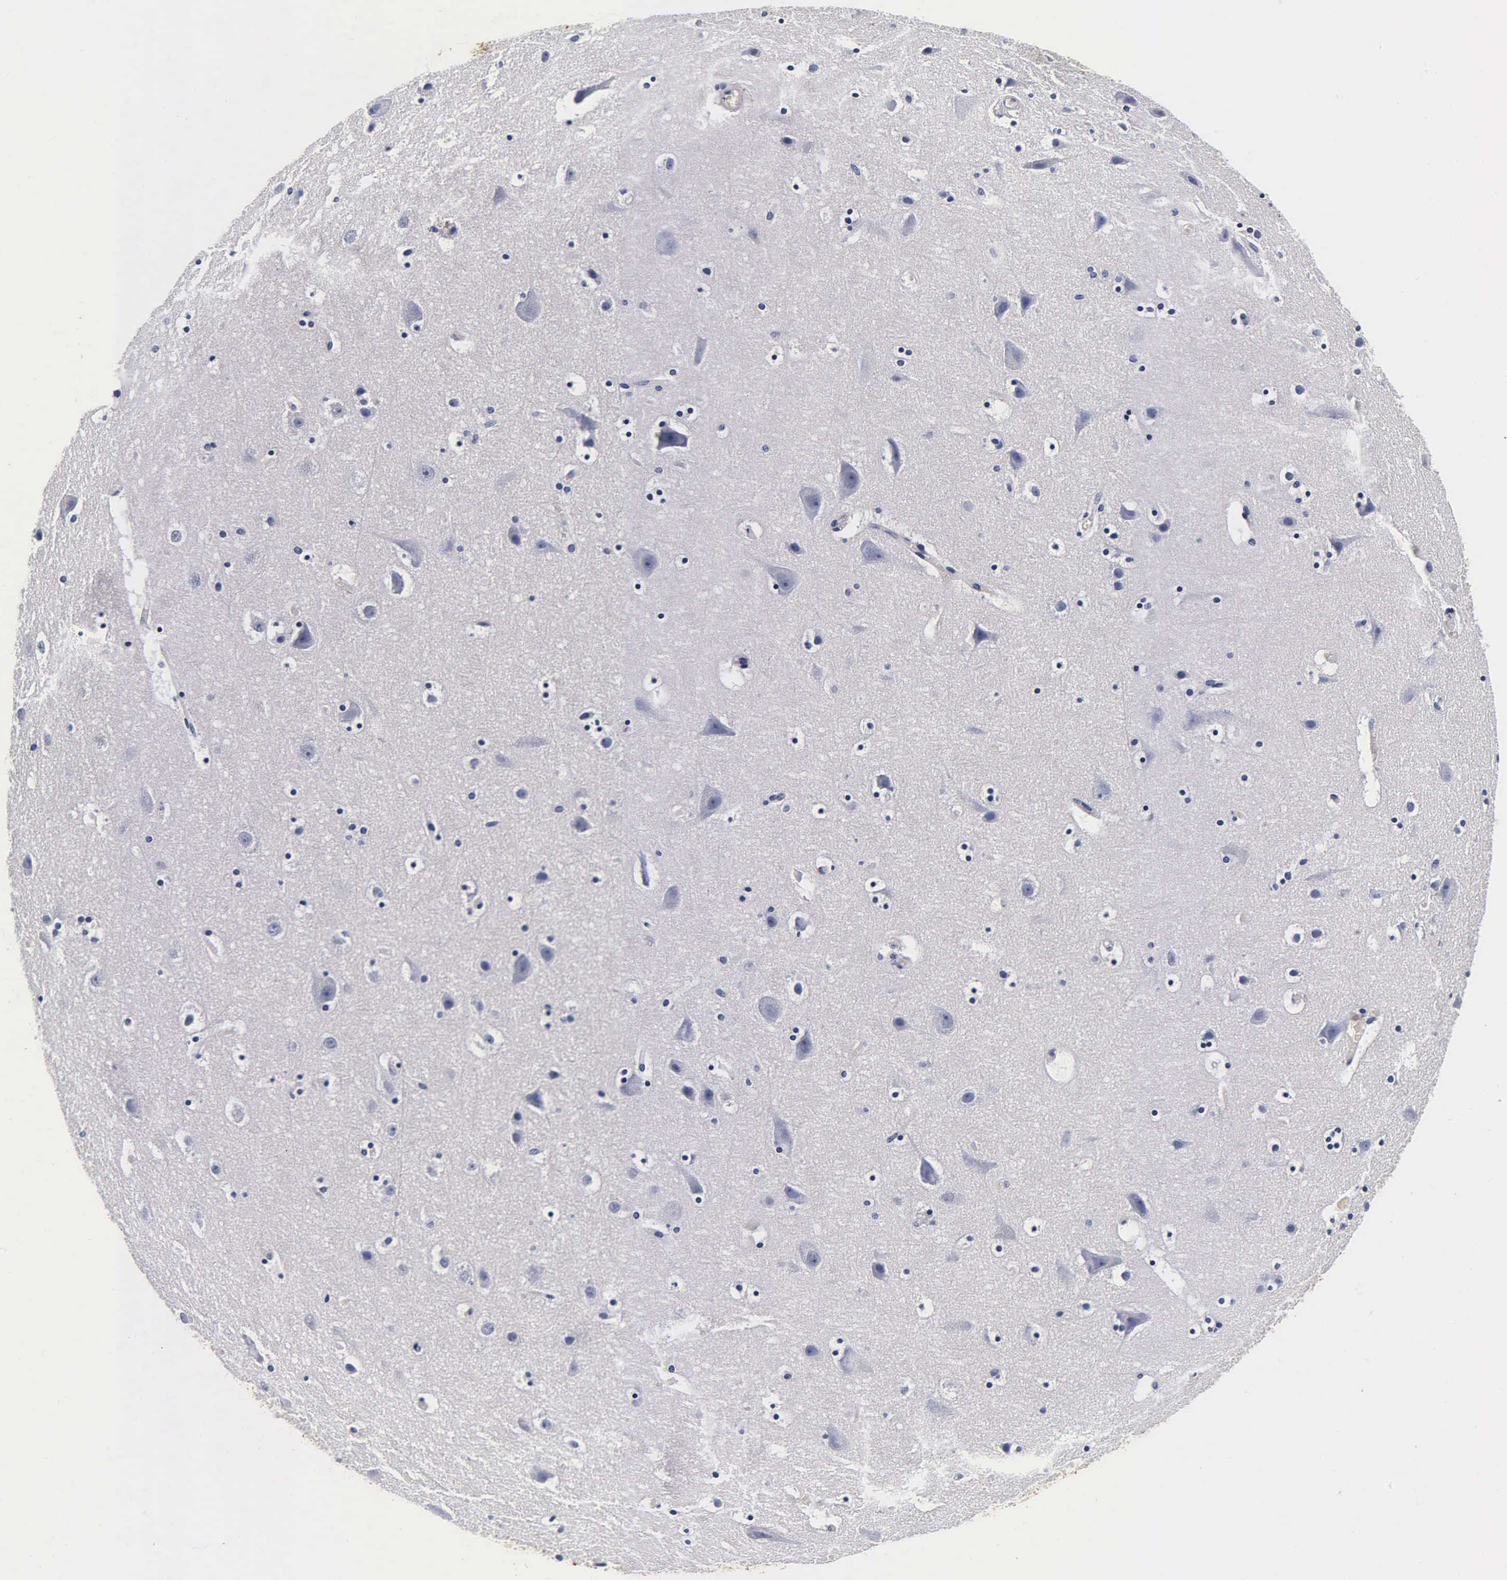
{"staining": {"intensity": "negative", "quantity": "none", "location": "none"}, "tissue": "cerebral cortex", "cell_type": "Endothelial cells", "image_type": "normal", "snomed": [{"axis": "morphology", "description": "Normal tissue, NOS"}, {"axis": "topography", "description": "Cerebral cortex"}], "caption": "A histopathology image of cerebral cortex stained for a protein shows no brown staining in endothelial cells. (IHC, brightfield microscopy, high magnification).", "gene": "TG", "patient": {"sex": "male", "age": 45}}